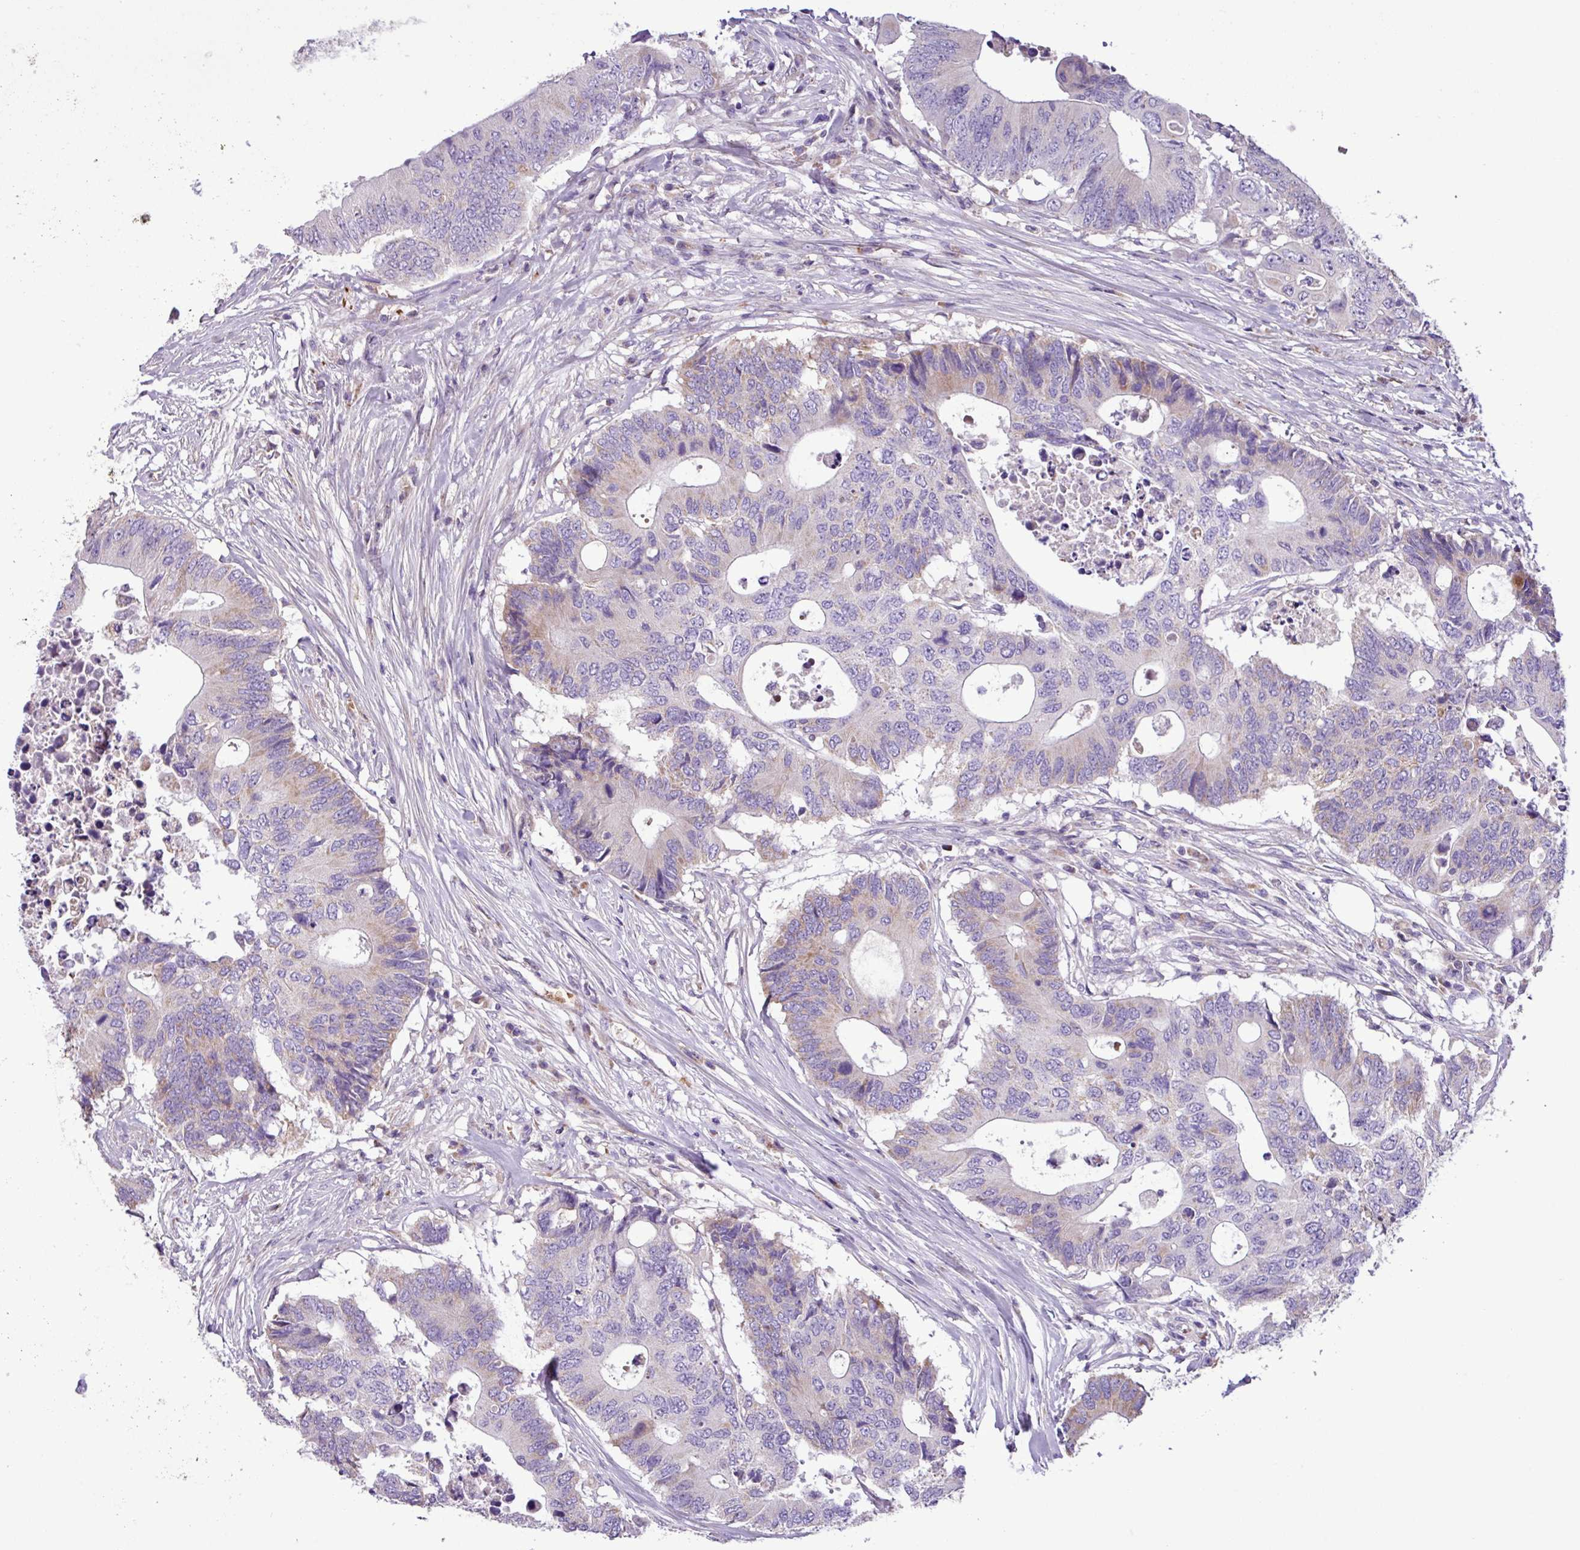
{"staining": {"intensity": "weak", "quantity": "<25%", "location": "cytoplasmic/membranous"}, "tissue": "colorectal cancer", "cell_type": "Tumor cells", "image_type": "cancer", "snomed": [{"axis": "morphology", "description": "Adenocarcinoma, NOS"}, {"axis": "topography", "description": "Colon"}], "caption": "A photomicrograph of human colorectal cancer is negative for staining in tumor cells. (DAB (3,3'-diaminobenzidine) immunohistochemistry (IHC), high magnification).", "gene": "FAM183A", "patient": {"sex": "male", "age": 71}}